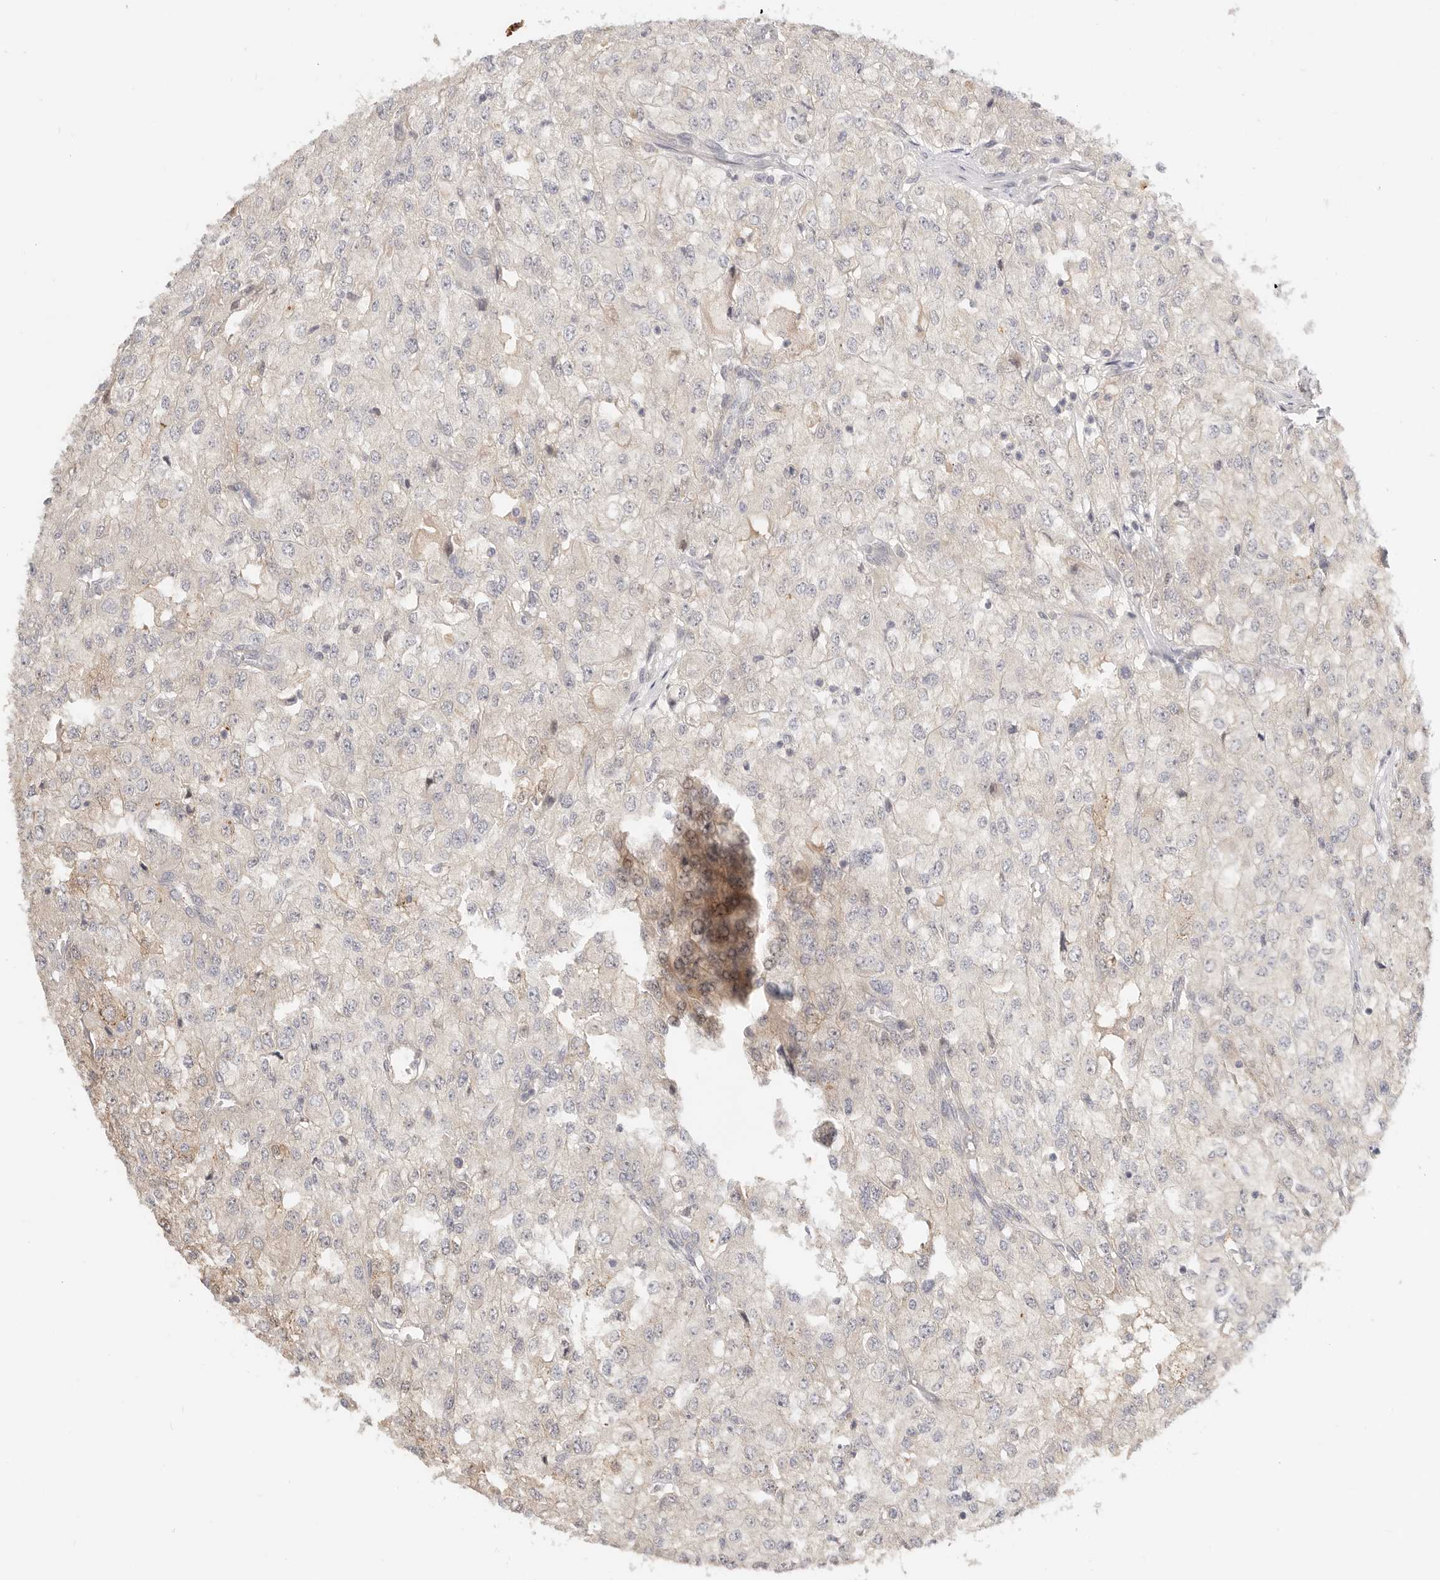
{"staining": {"intensity": "negative", "quantity": "none", "location": "none"}, "tissue": "renal cancer", "cell_type": "Tumor cells", "image_type": "cancer", "snomed": [{"axis": "morphology", "description": "Adenocarcinoma, NOS"}, {"axis": "topography", "description": "Kidney"}], "caption": "This histopathology image is of renal adenocarcinoma stained with immunohistochemistry (IHC) to label a protein in brown with the nuclei are counter-stained blue. There is no positivity in tumor cells.", "gene": "ZRANB1", "patient": {"sex": "female", "age": 54}}